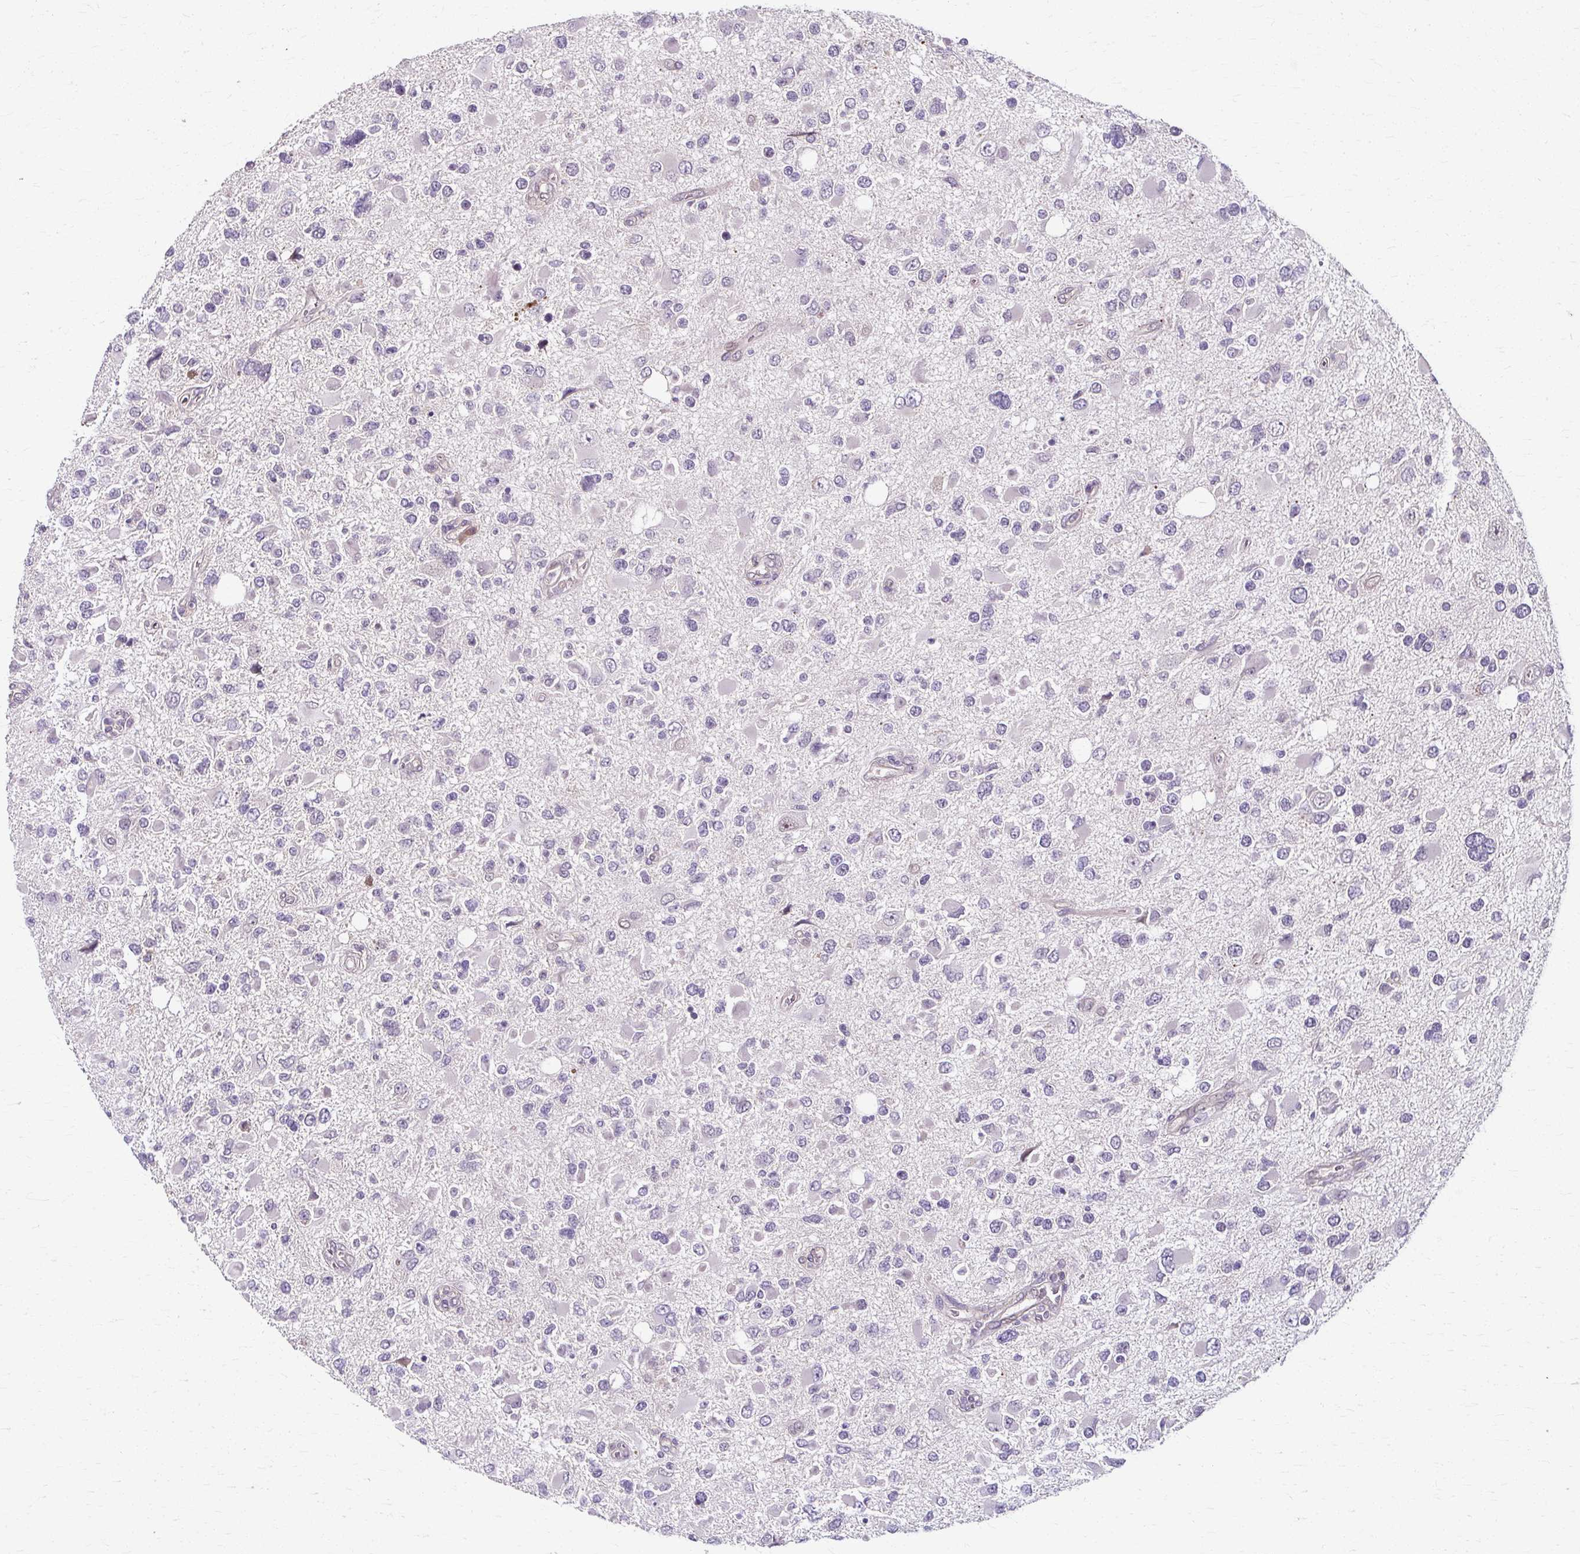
{"staining": {"intensity": "negative", "quantity": "none", "location": "none"}, "tissue": "glioma", "cell_type": "Tumor cells", "image_type": "cancer", "snomed": [{"axis": "morphology", "description": "Glioma, malignant, High grade"}, {"axis": "topography", "description": "Brain"}], "caption": "Immunohistochemistry photomicrograph of neoplastic tissue: malignant high-grade glioma stained with DAB shows no significant protein expression in tumor cells.", "gene": "ZNF555", "patient": {"sex": "male", "age": 53}}